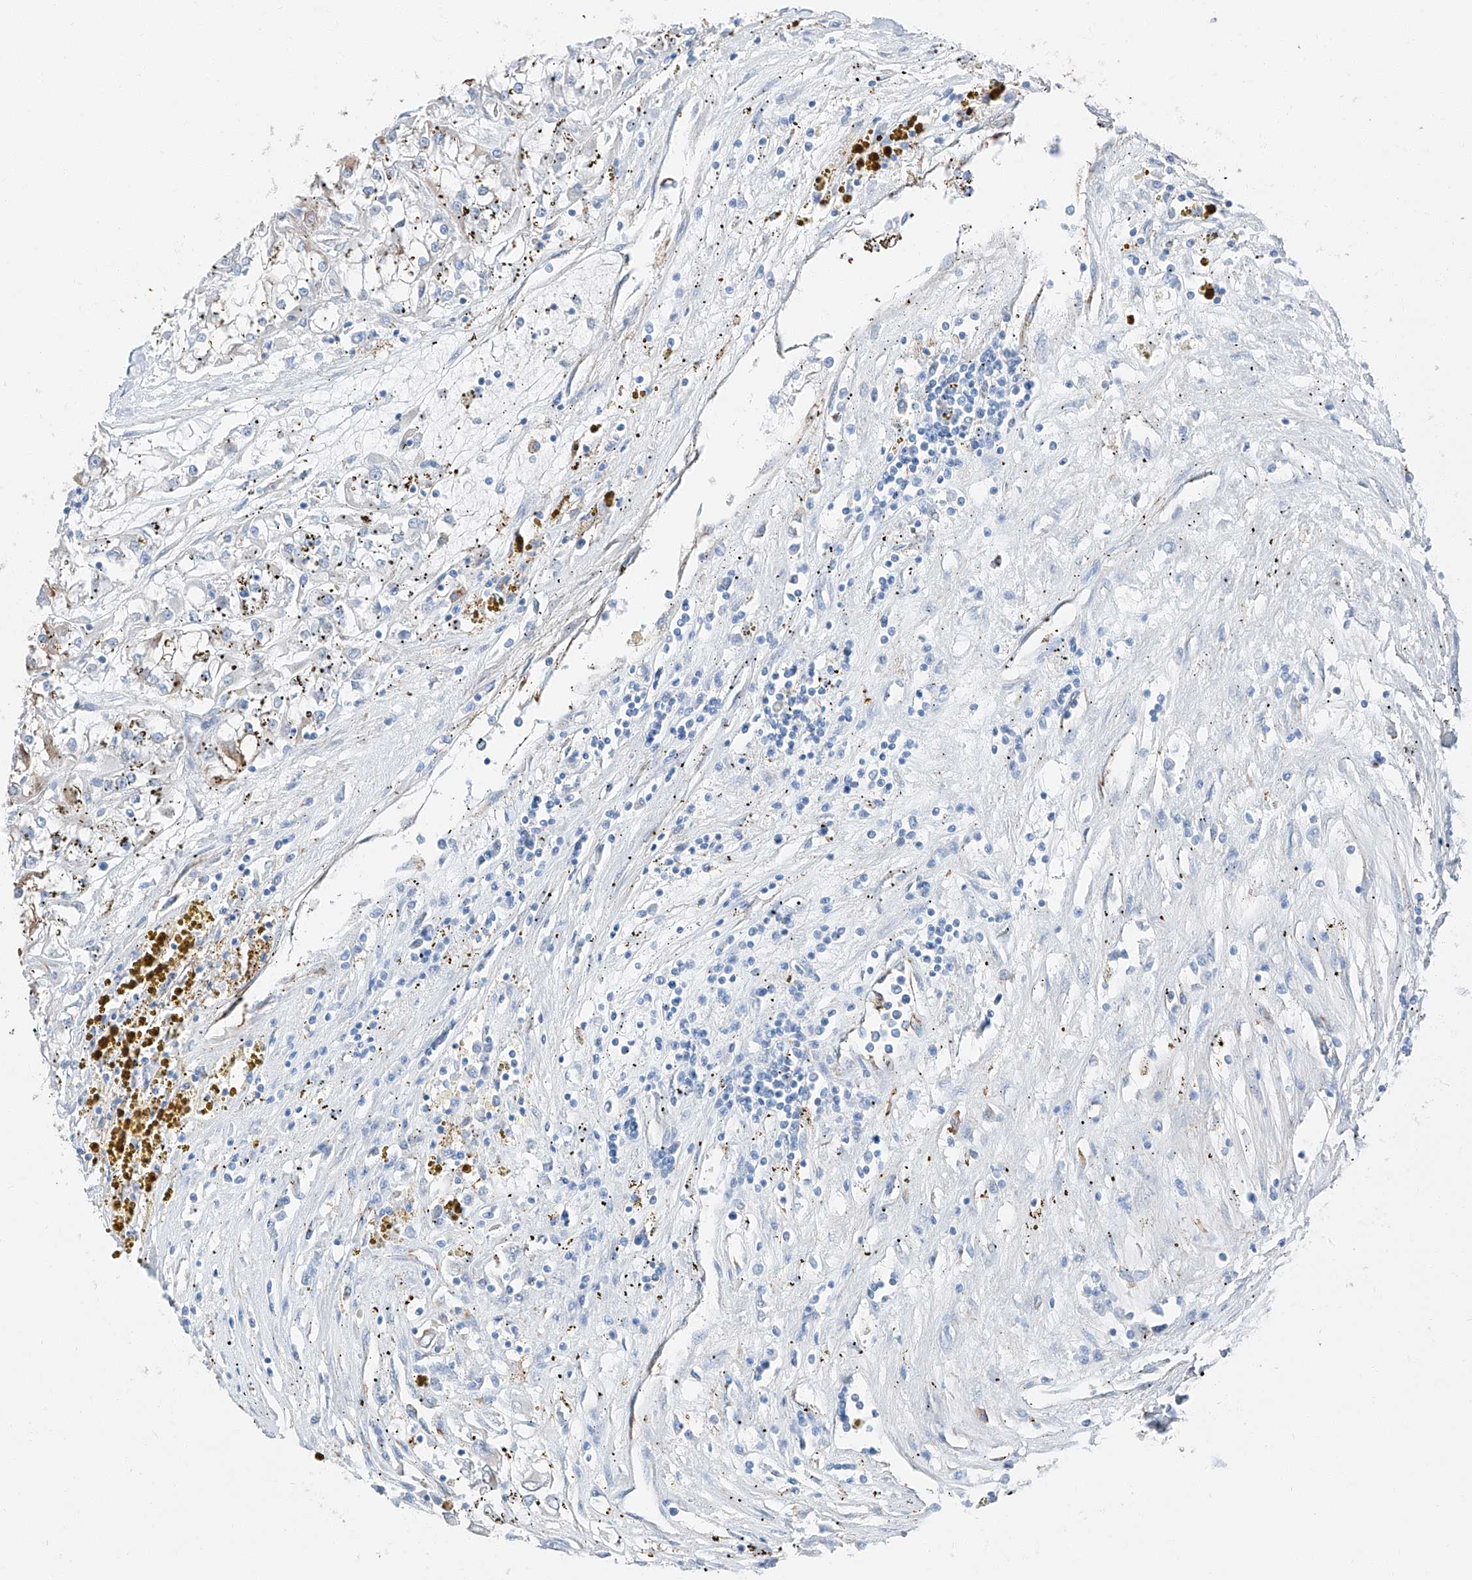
{"staining": {"intensity": "moderate", "quantity": "25%-75%", "location": "cytoplasmic/membranous"}, "tissue": "renal cancer", "cell_type": "Tumor cells", "image_type": "cancer", "snomed": [{"axis": "morphology", "description": "Adenocarcinoma, NOS"}, {"axis": "topography", "description": "Kidney"}], "caption": "Human renal adenocarcinoma stained with a brown dye reveals moderate cytoplasmic/membranous positive staining in approximately 25%-75% of tumor cells.", "gene": "ZNF804A", "patient": {"sex": "female", "age": 52}}